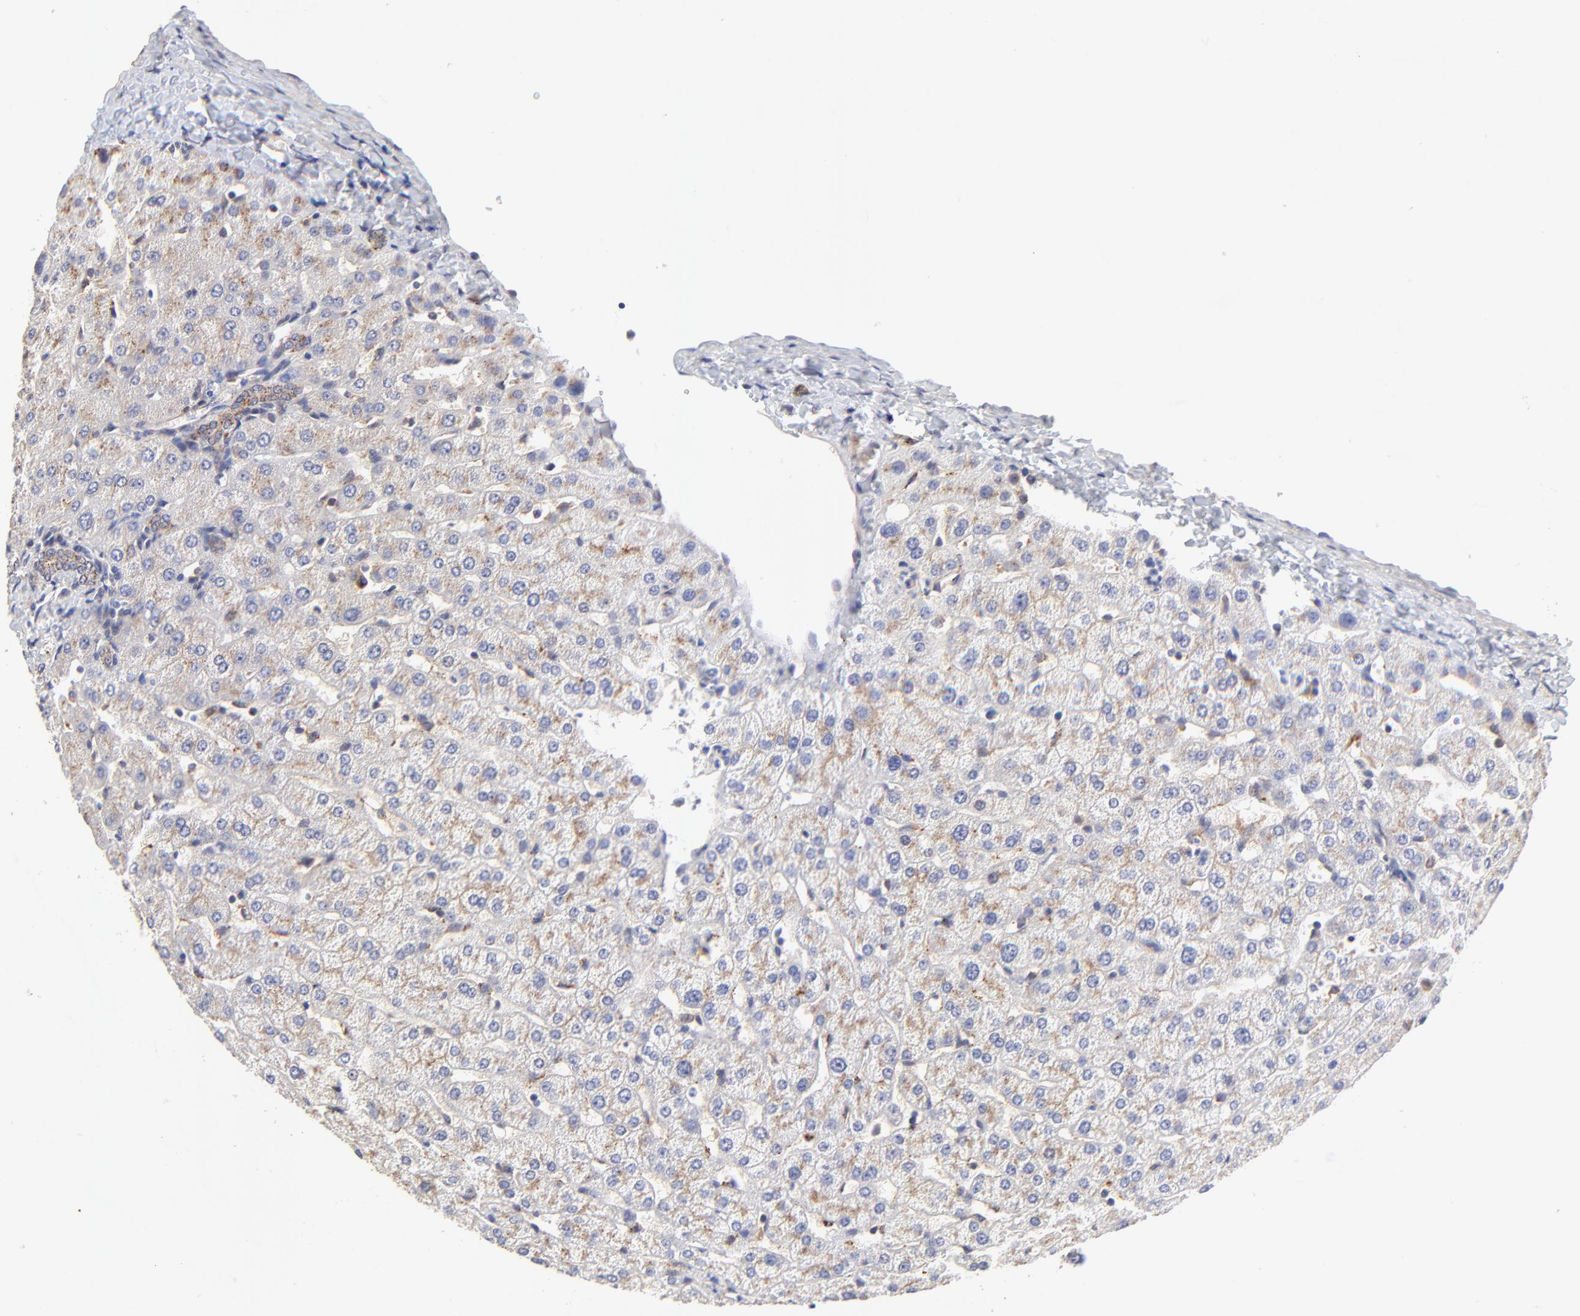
{"staining": {"intensity": "moderate", "quantity": ">75%", "location": "cytoplasmic/membranous"}, "tissue": "liver", "cell_type": "Cholangiocytes", "image_type": "normal", "snomed": [{"axis": "morphology", "description": "Normal tissue, NOS"}, {"axis": "morphology", "description": "Fibrosis, NOS"}, {"axis": "topography", "description": "Liver"}], "caption": "High-magnification brightfield microscopy of unremarkable liver stained with DAB (brown) and counterstained with hematoxylin (blue). cholangiocytes exhibit moderate cytoplasmic/membranous staining is appreciated in about>75% of cells. (DAB (3,3'-diaminobenzidine) IHC, brown staining for protein, blue staining for nuclei).", "gene": "PDE4B", "patient": {"sex": "female", "age": 29}}